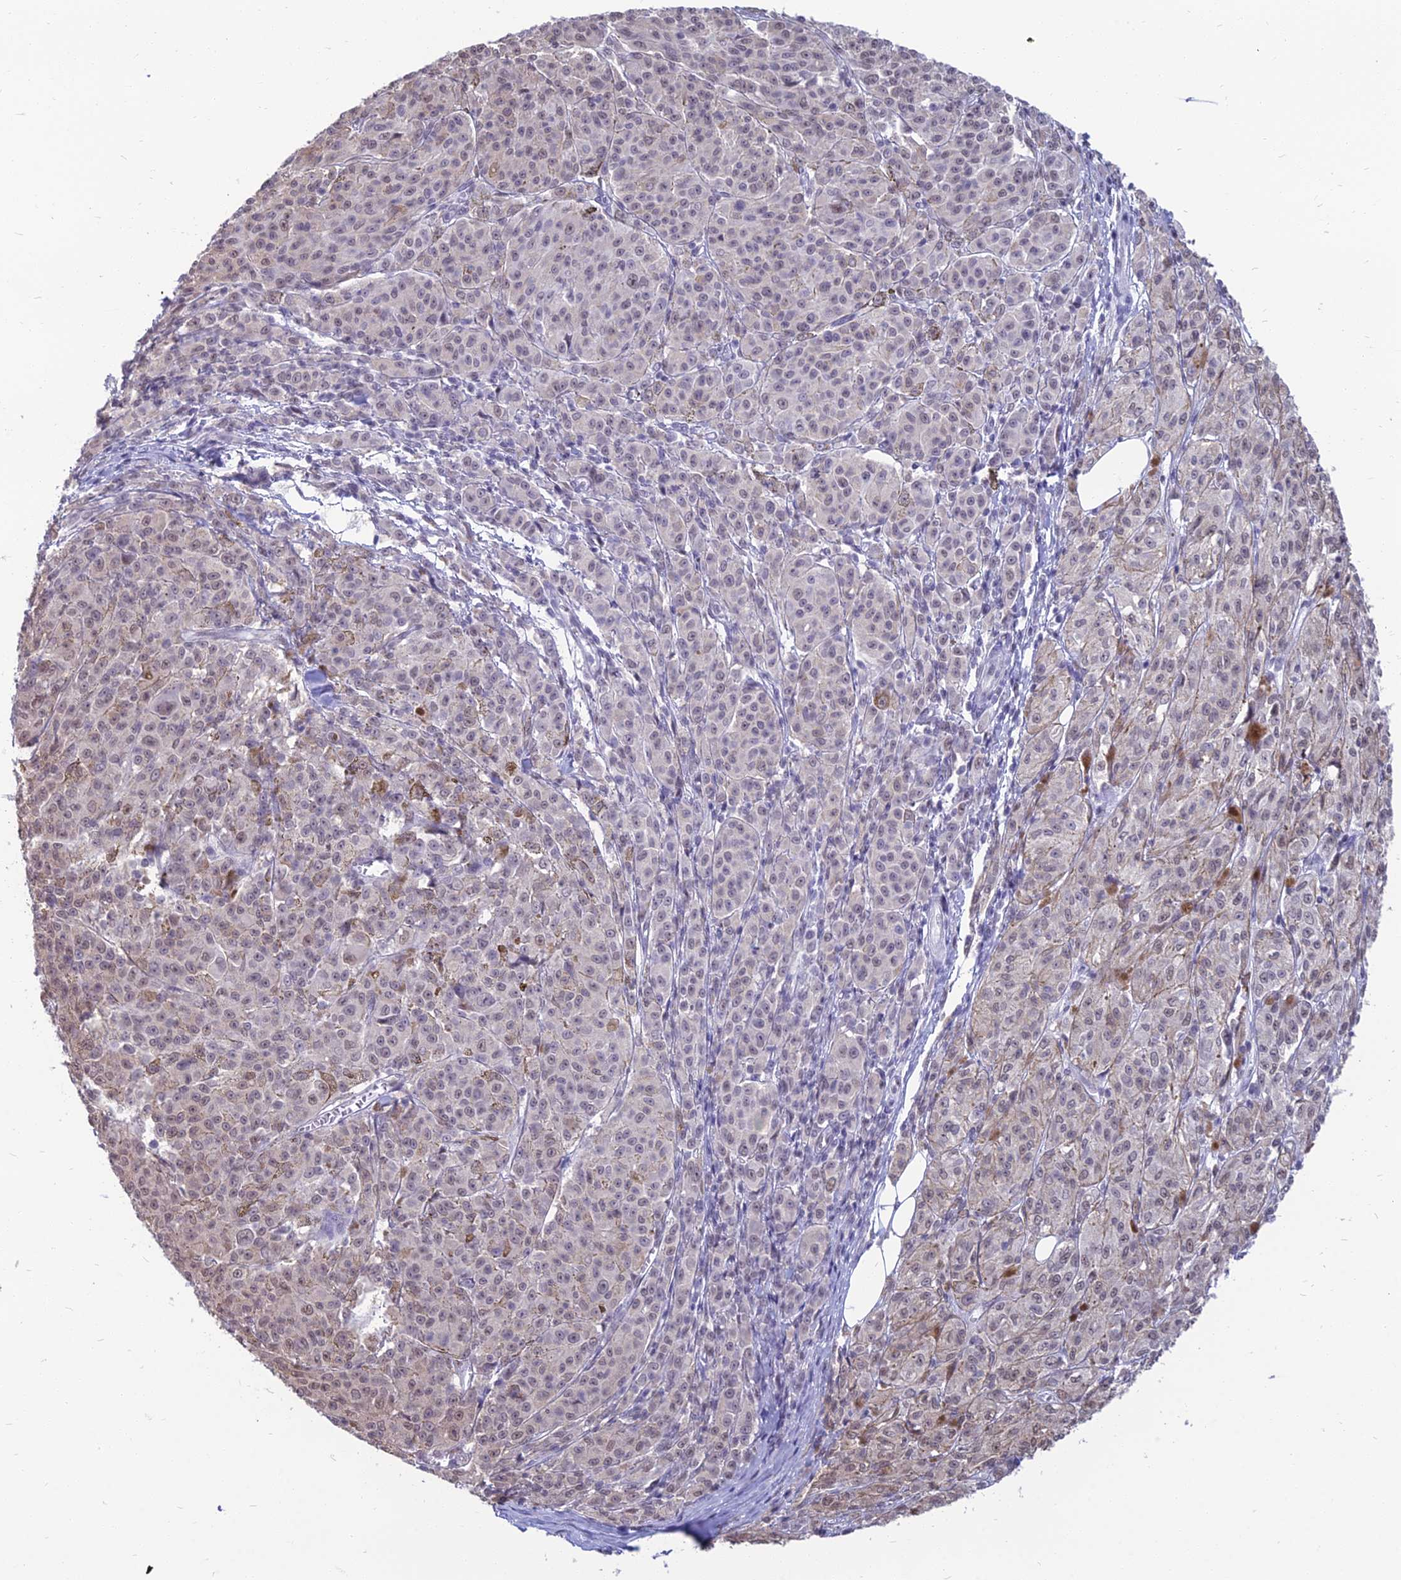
{"staining": {"intensity": "weak", "quantity": "25%-75%", "location": "nuclear"}, "tissue": "melanoma", "cell_type": "Tumor cells", "image_type": "cancer", "snomed": [{"axis": "morphology", "description": "Malignant melanoma, NOS"}, {"axis": "topography", "description": "Skin"}], "caption": "A low amount of weak nuclear staining is present in about 25%-75% of tumor cells in melanoma tissue.", "gene": "SRSF7", "patient": {"sex": "female", "age": 52}}